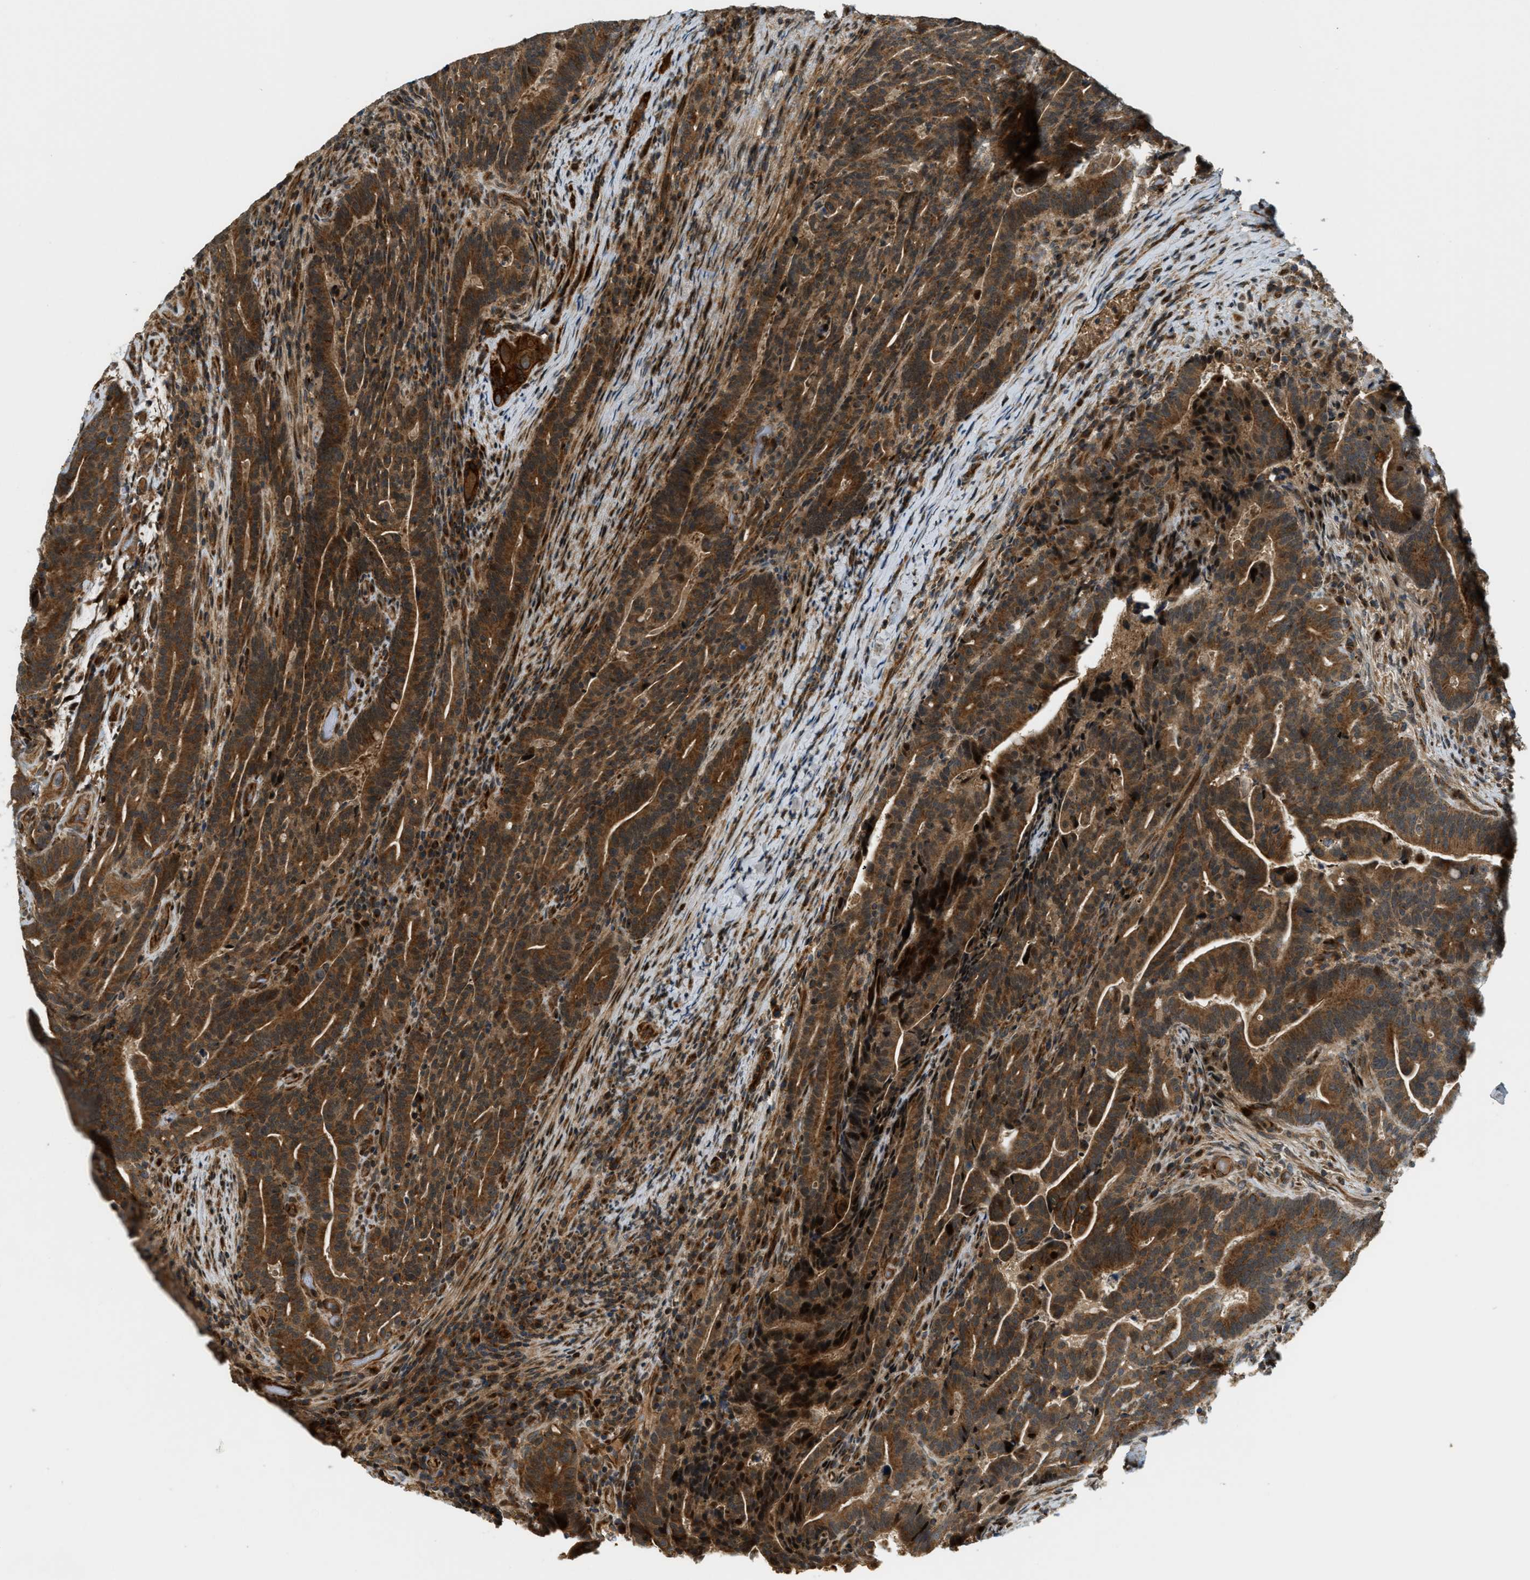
{"staining": {"intensity": "strong", "quantity": ">75%", "location": "cytoplasmic/membranous"}, "tissue": "colorectal cancer", "cell_type": "Tumor cells", "image_type": "cancer", "snomed": [{"axis": "morphology", "description": "Adenocarcinoma, NOS"}, {"axis": "topography", "description": "Colon"}], "caption": "Human colorectal adenocarcinoma stained with a brown dye shows strong cytoplasmic/membranous positive staining in about >75% of tumor cells.", "gene": "TRAPPC14", "patient": {"sex": "female", "age": 66}}